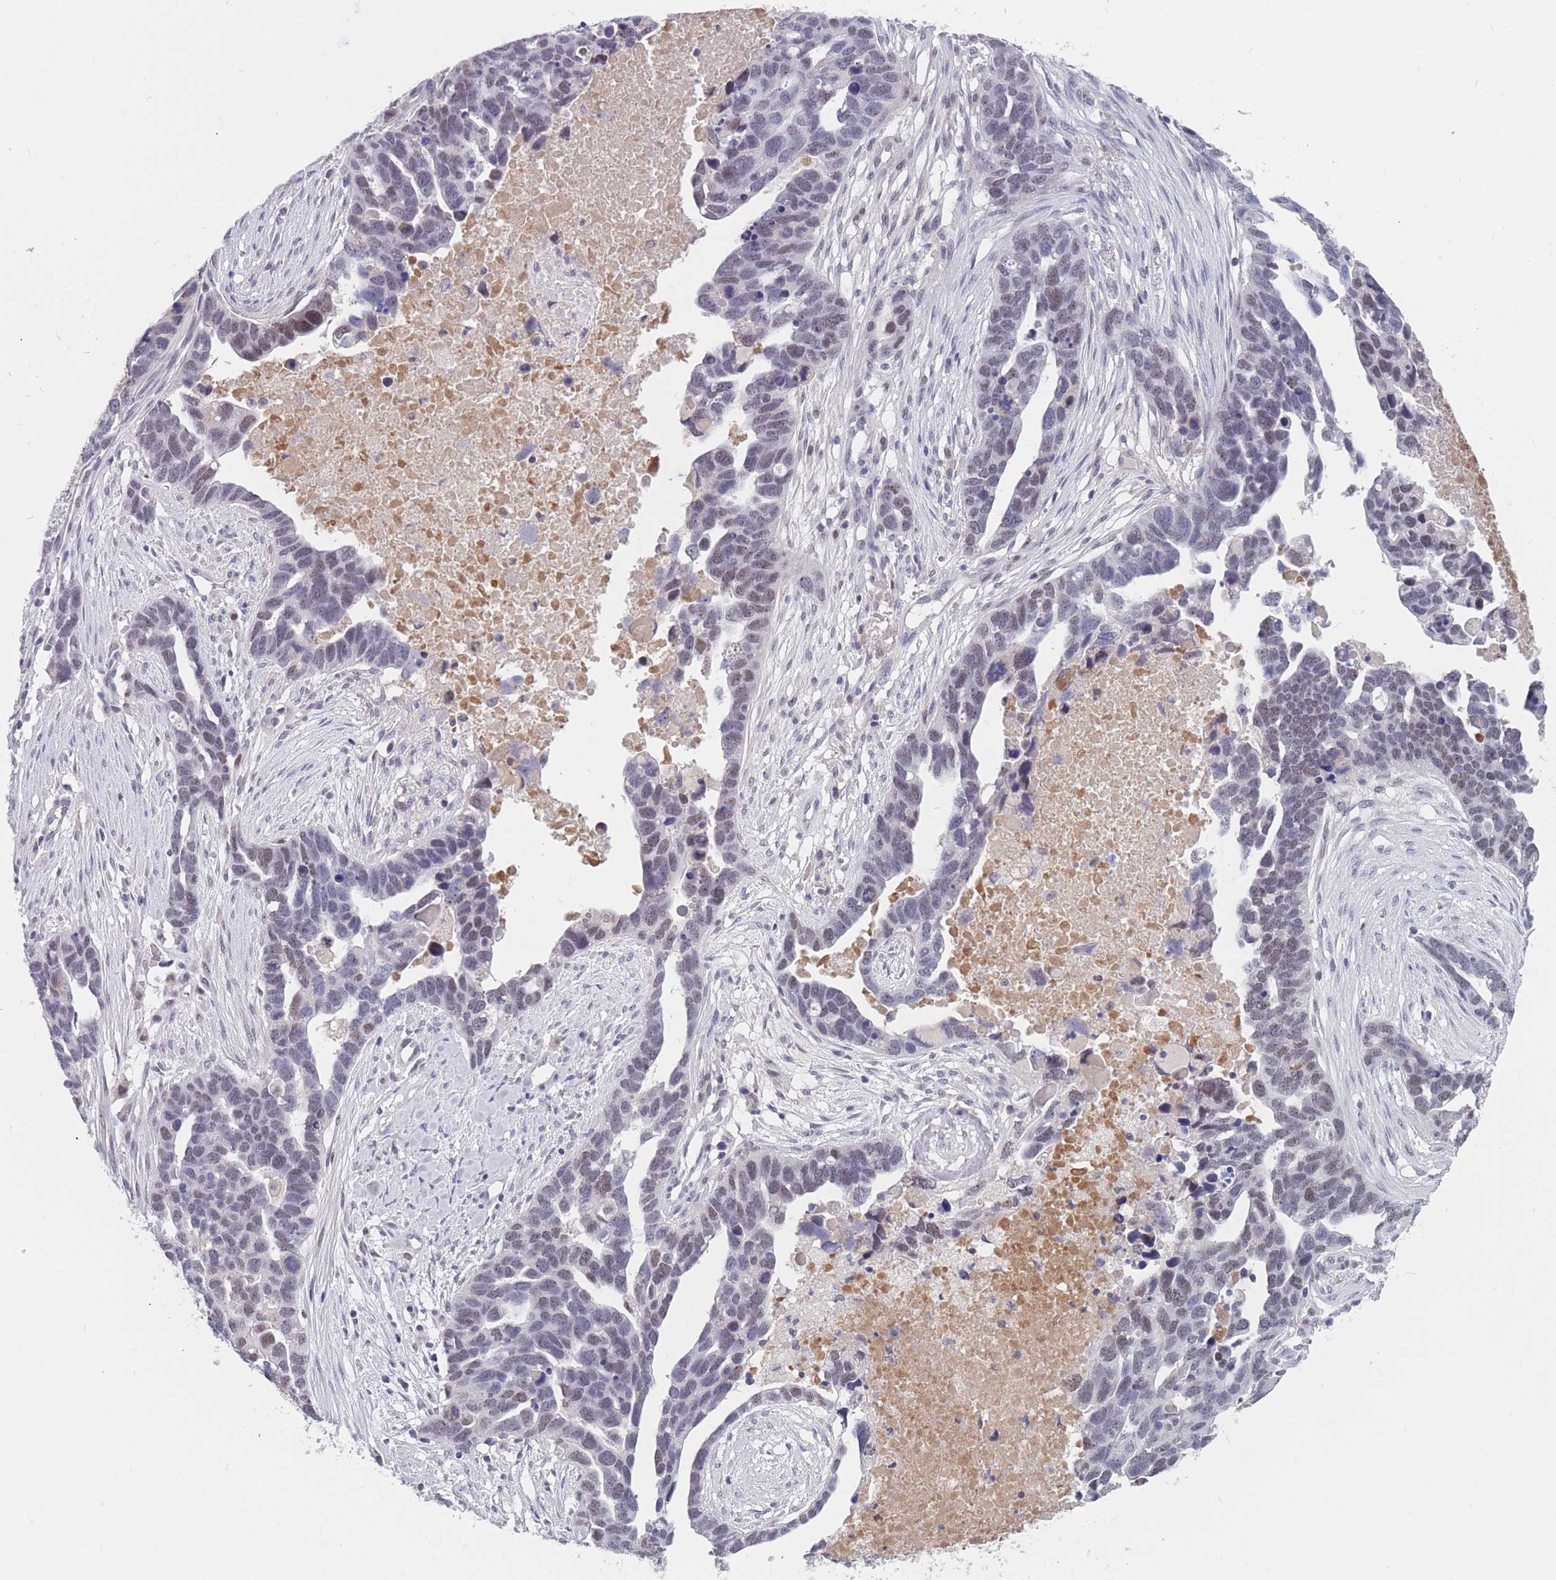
{"staining": {"intensity": "moderate", "quantity": "<25%", "location": "nuclear"}, "tissue": "ovarian cancer", "cell_type": "Tumor cells", "image_type": "cancer", "snomed": [{"axis": "morphology", "description": "Cystadenocarcinoma, serous, NOS"}, {"axis": "topography", "description": "Ovary"}], "caption": "Protein analysis of ovarian serous cystadenocarcinoma tissue reveals moderate nuclear positivity in about <25% of tumor cells.", "gene": "BOP1", "patient": {"sex": "female", "age": 54}}